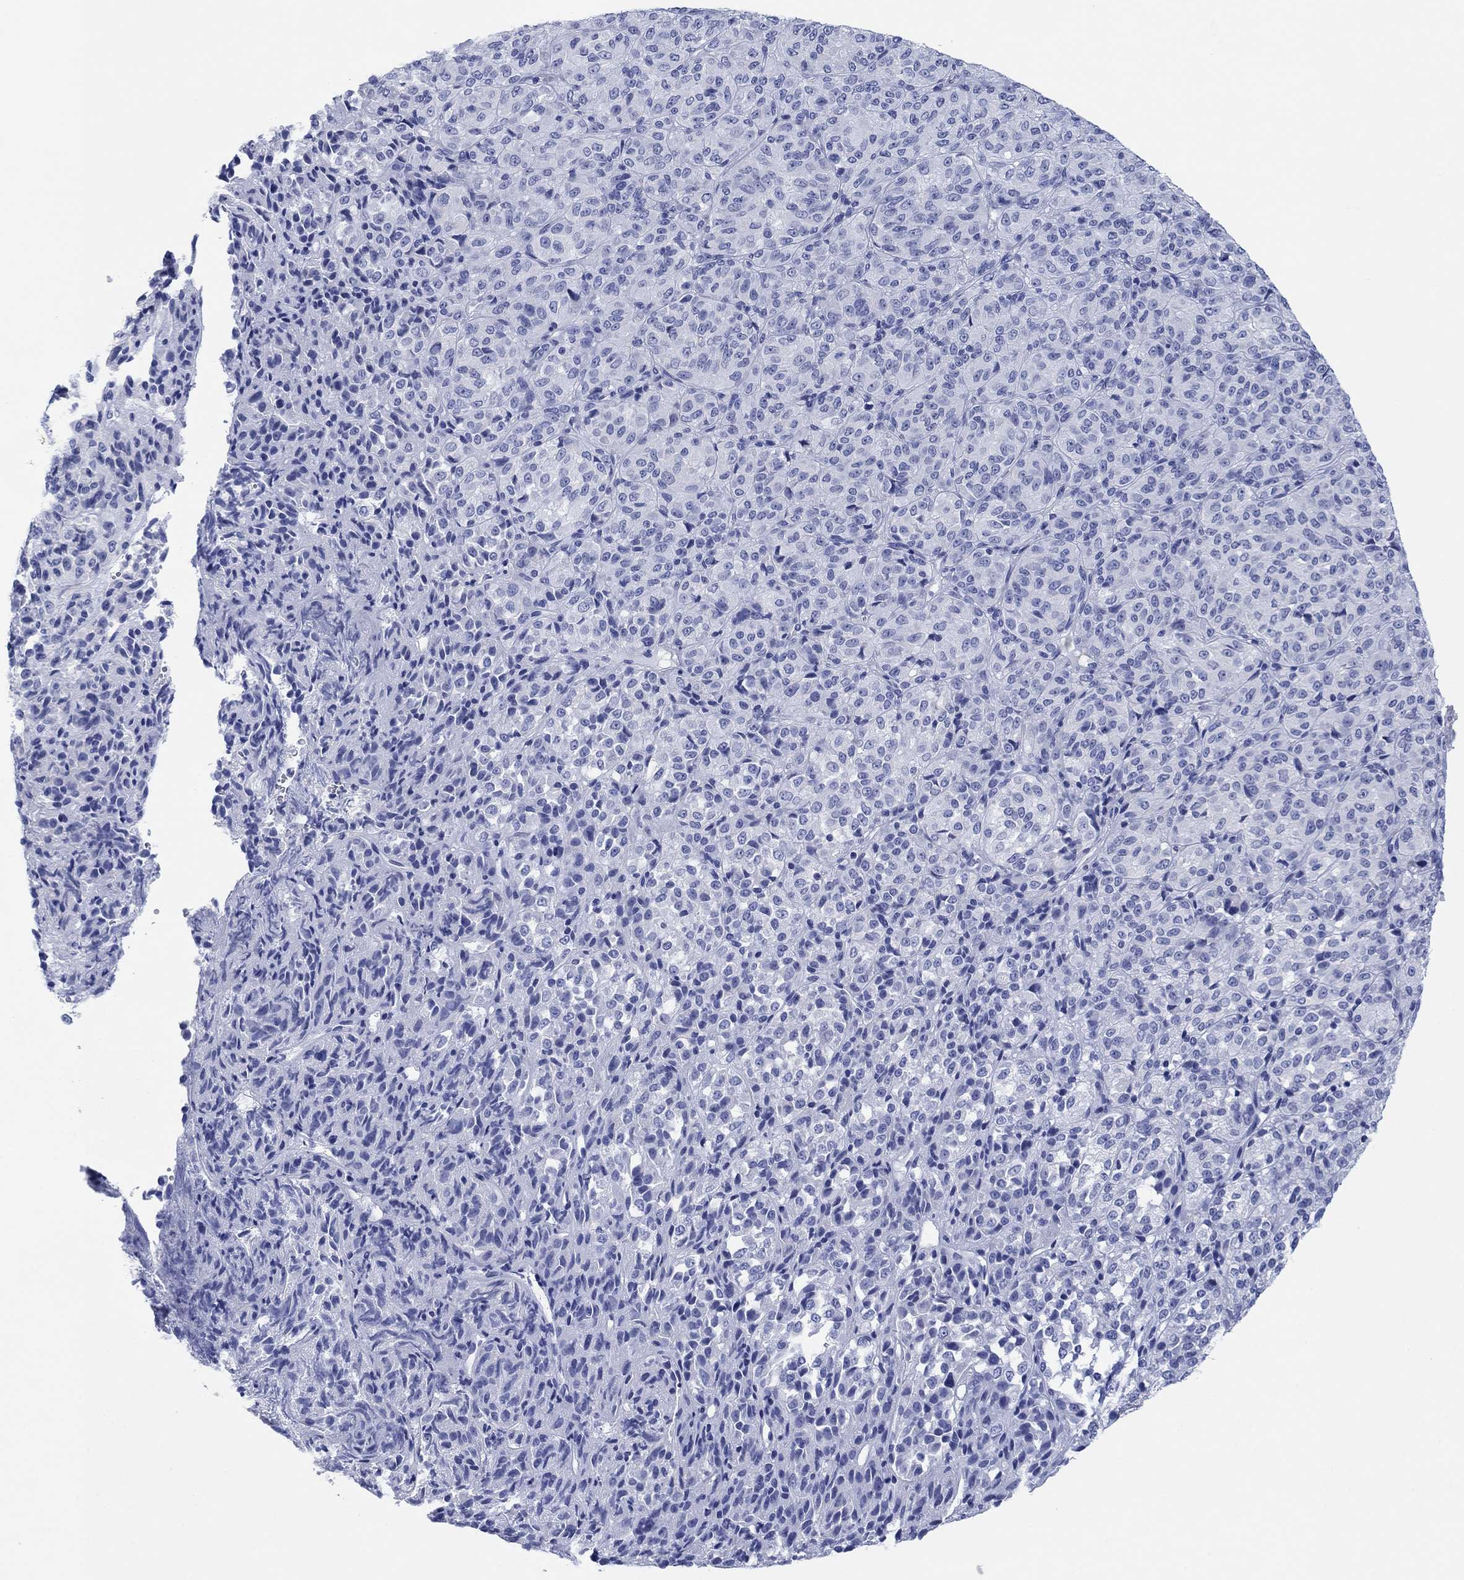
{"staining": {"intensity": "negative", "quantity": "none", "location": "none"}, "tissue": "melanoma", "cell_type": "Tumor cells", "image_type": "cancer", "snomed": [{"axis": "morphology", "description": "Malignant melanoma, Metastatic site"}, {"axis": "topography", "description": "Brain"}], "caption": "Histopathology image shows no significant protein expression in tumor cells of melanoma.", "gene": "PDYN", "patient": {"sex": "female", "age": 56}}